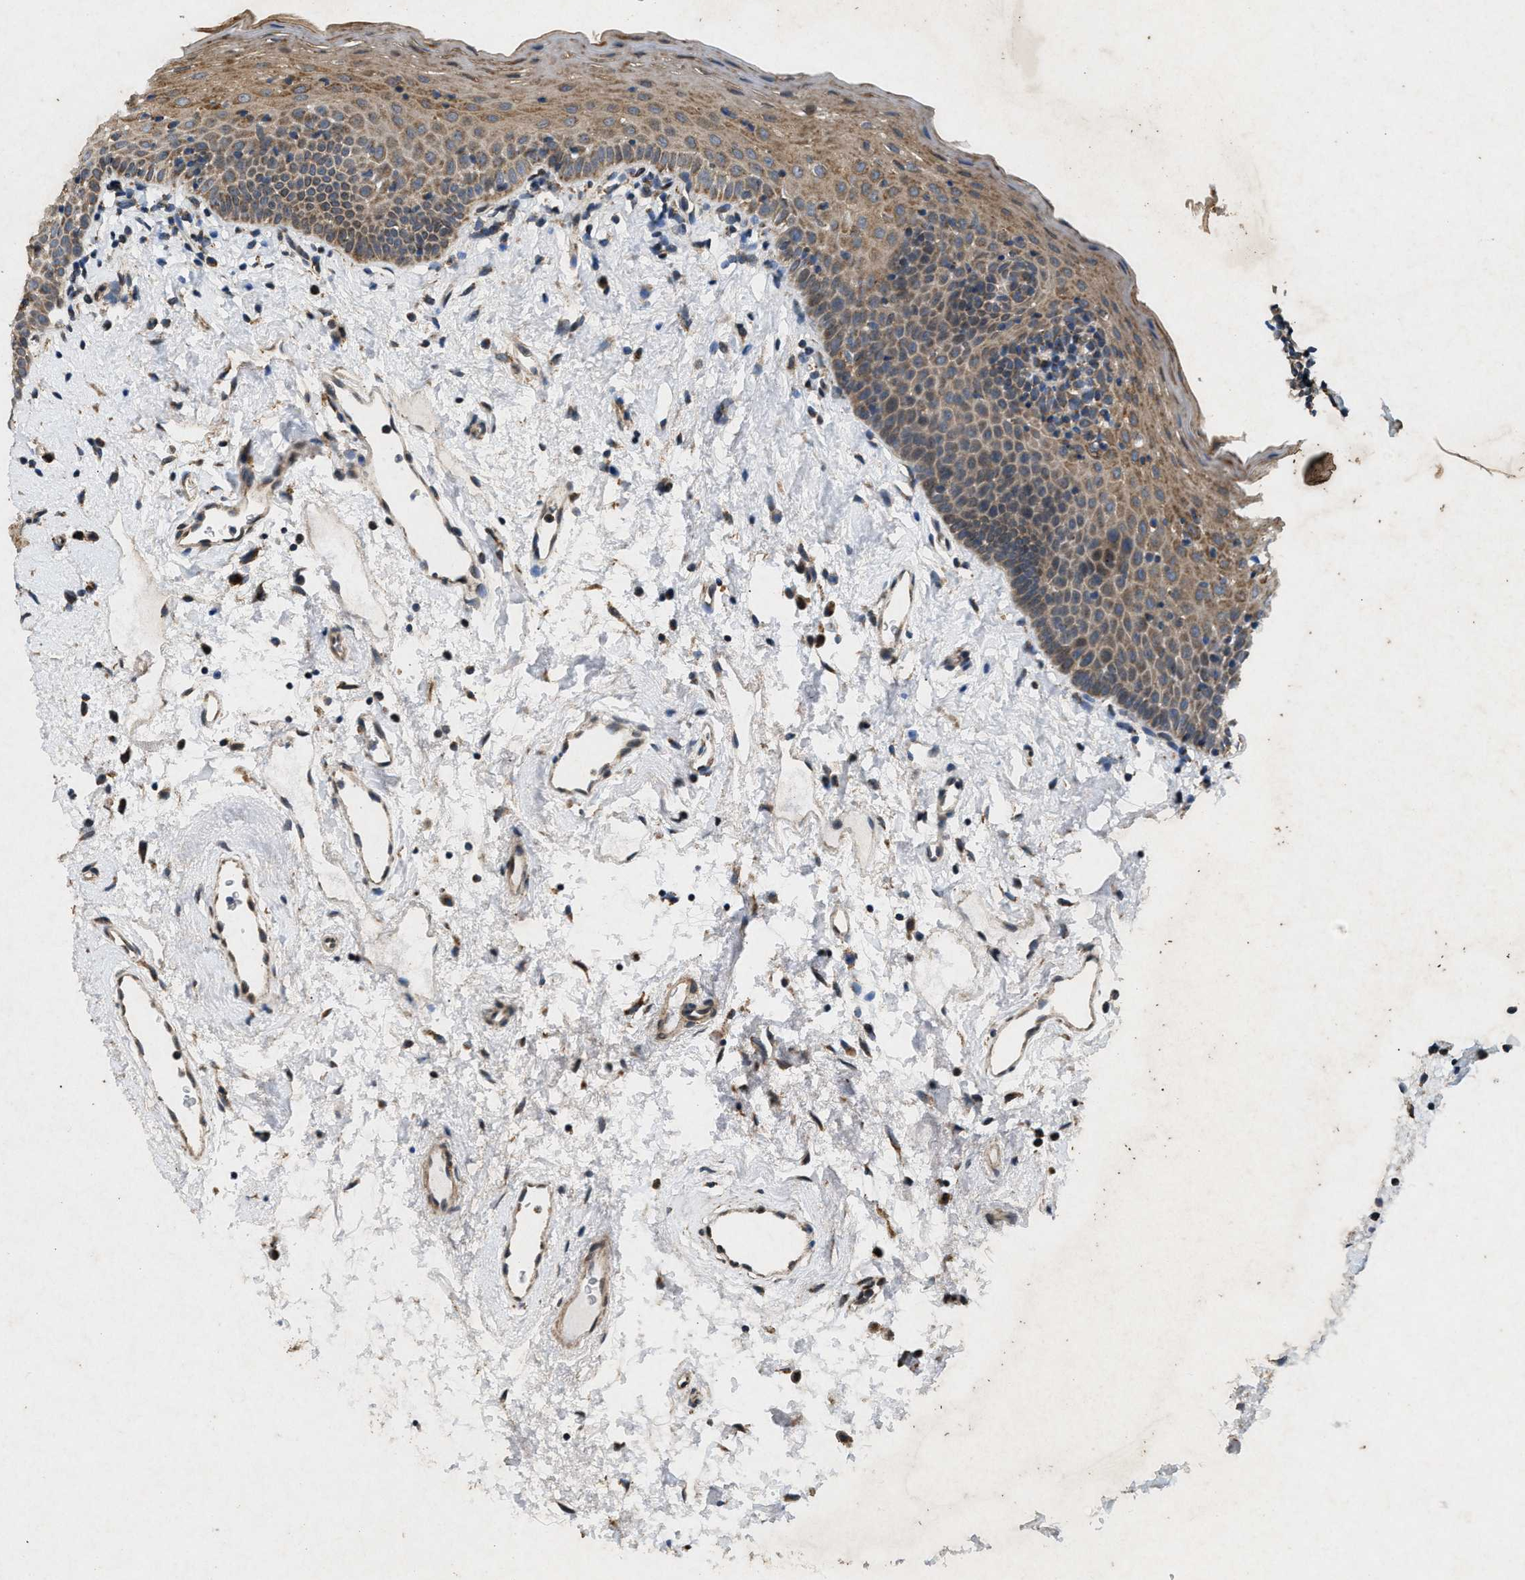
{"staining": {"intensity": "moderate", "quantity": ">75%", "location": "cytoplasmic/membranous"}, "tissue": "oral mucosa", "cell_type": "Squamous epithelial cells", "image_type": "normal", "snomed": [{"axis": "morphology", "description": "Normal tissue, NOS"}, {"axis": "topography", "description": "Oral tissue"}], "caption": "High-magnification brightfield microscopy of unremarkable oral mucosa stained with DAB (3,3'-diaminobenzidine) (brown) and counterstained with hematoxylin (blue). squamous epithelial cells exhibit moderate cytoplasmic/membranous positivity is appreciated in approximately>75% of cells. (DAB IHC, brown staining for protein, blue staining for nuclei).", "gene": "PRKG2", "patient": {"sex": "male", "age": 66}}